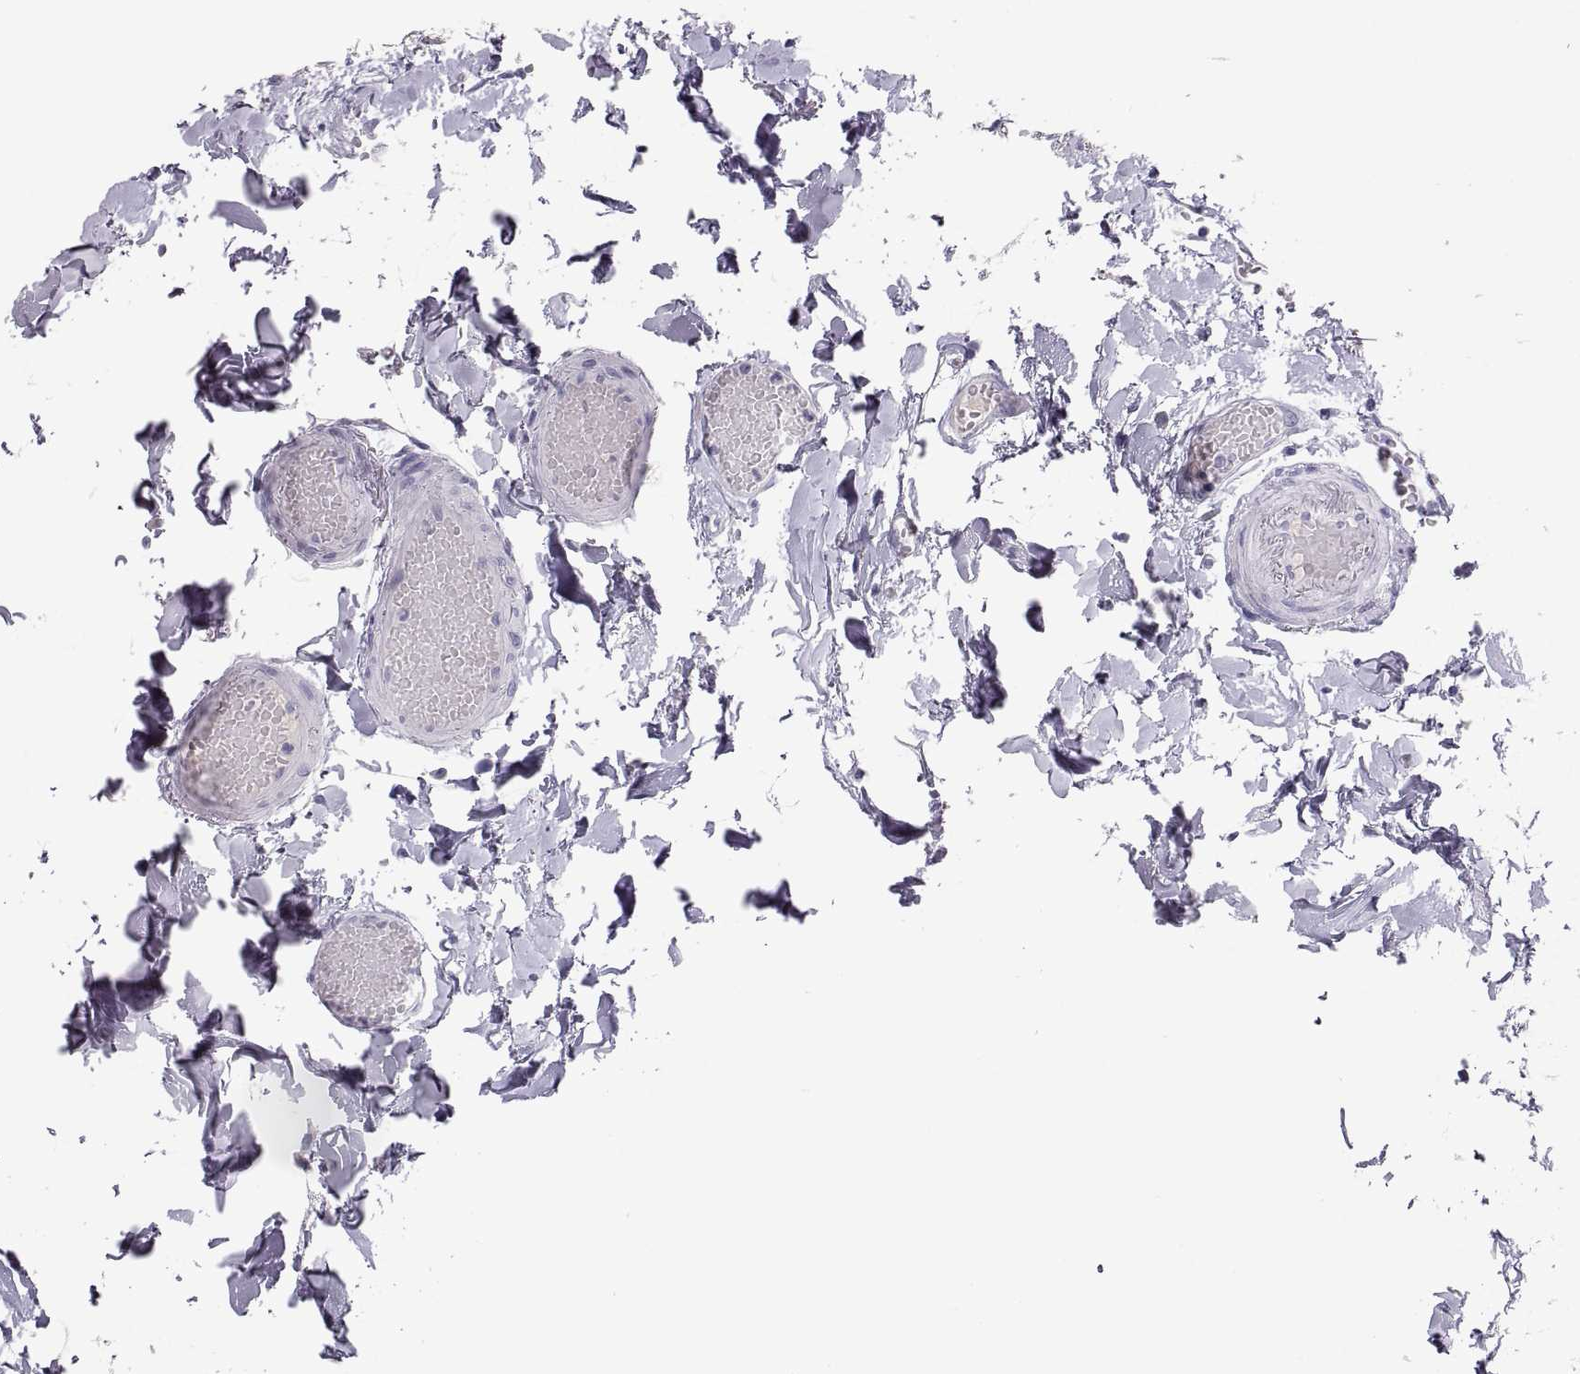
{"staining": {"intensity": "moderate", "quantity": "<25%", "location": "cytoplasmic/membranous"}, "tissue": "small intestine", "cell_type": "Glandular cells", "image_type": "normal", "snomed": [{"axis": "morphology", "description": "Normal tissue, NOS"}, {"axis": "topography", "description": "Small intestine"}], "caption": "The photomicrograph shows staining of benign small intestine, revealing moderate cytoplasmic/membranous protein staining (brown color) within glandular cells.", "gene": "MAGEB2", "patient": {"sex": "female", "age": 90}}